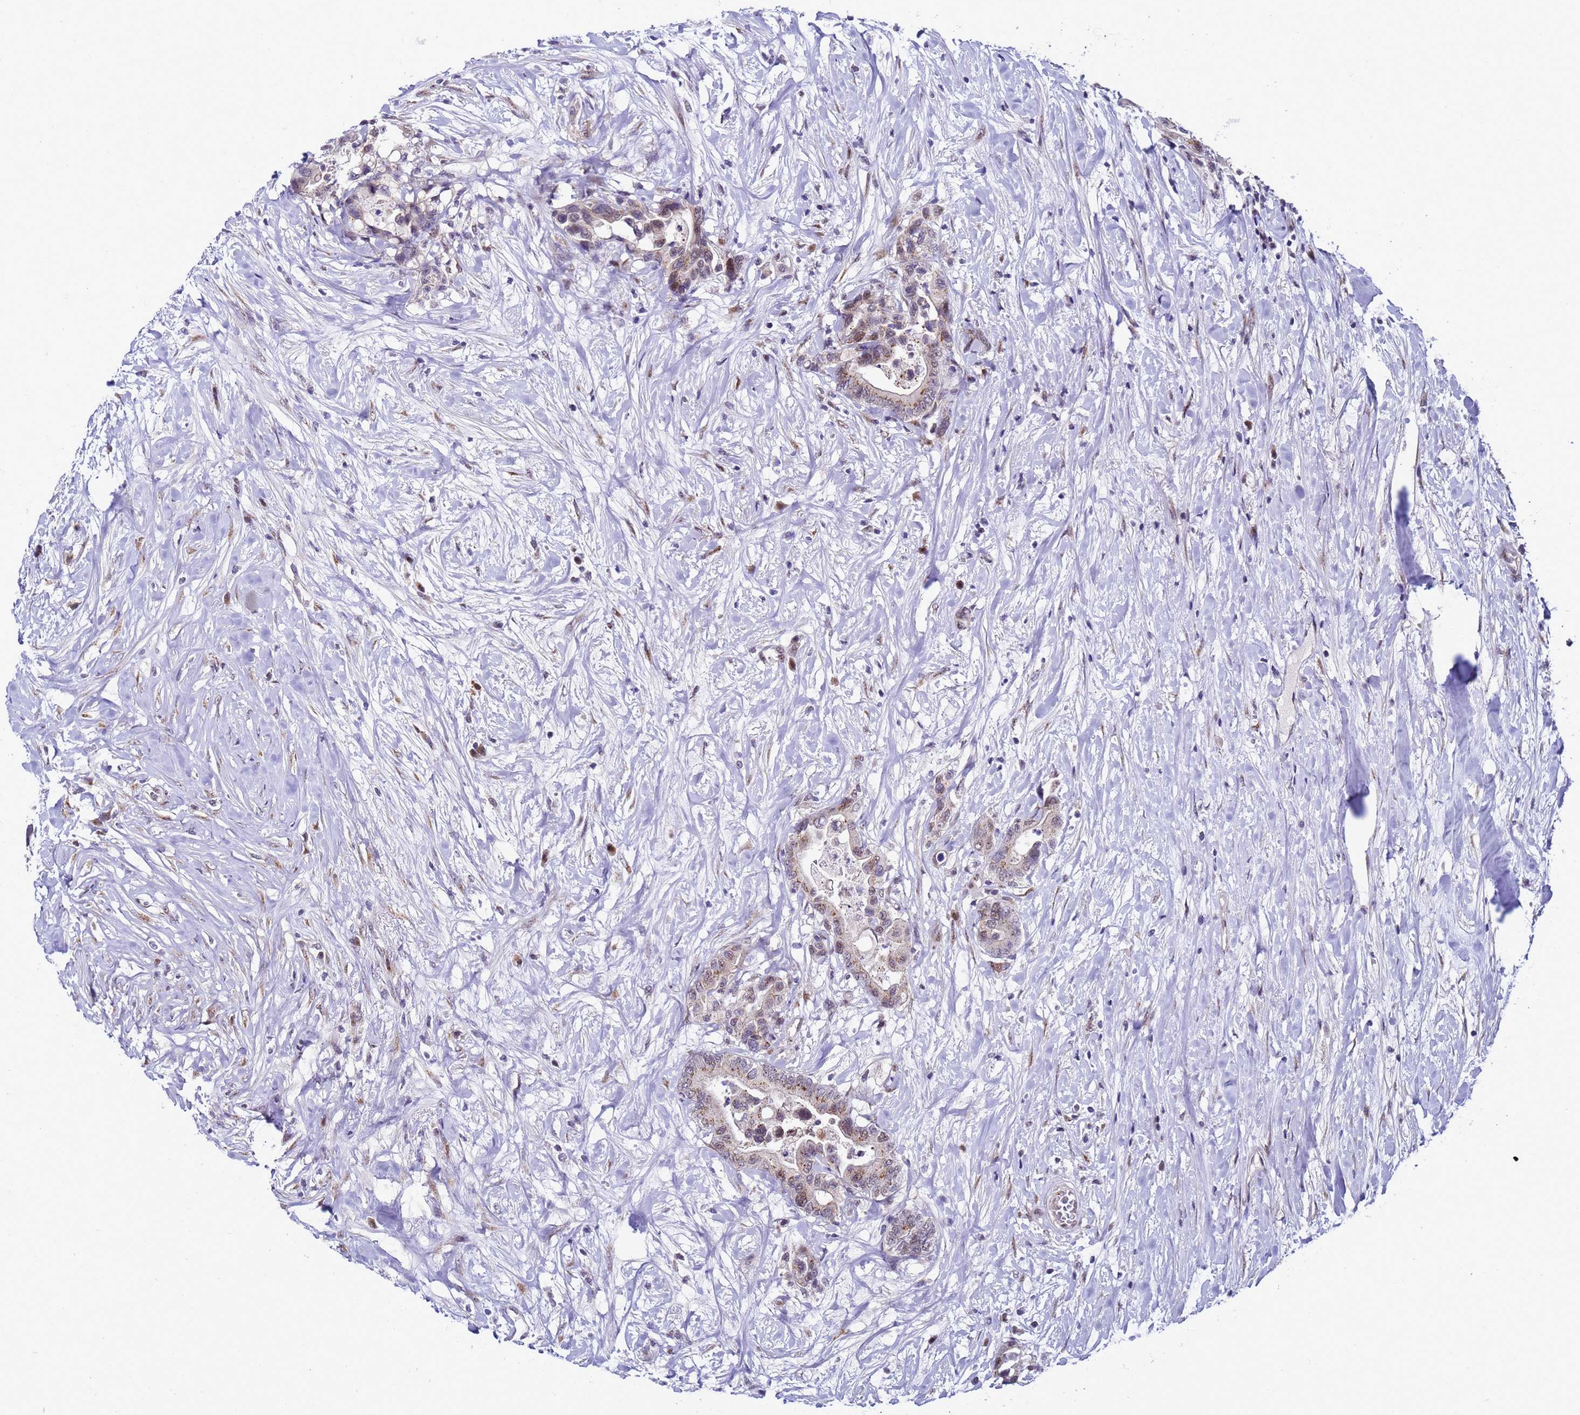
{"staining": {"intensity": "moderate", "quantity": "25%-75%", "location": "cytoplasmic/membranous"}, "tissue": "colorectal cancer", "cell_type": "Tumor cells", "image_type": "cancer", "snomed": [{"axis": "morphology", "description": "Normal tissue, NOS"}, {"axis": "morphology", "description": "Adenocarcinoma, NOS"}, {"axis": "topography", "description": "Colon"}], "caption": "Colorectal cancer (adenocarcinoma) was stained to show a protein in brown. There is medium levels of moderate cytoplasmic/membranous expression in about 25%-75% of tumor cells.", "gene": "C19orf47", "patient": {"sex": "male", "age": 82}}